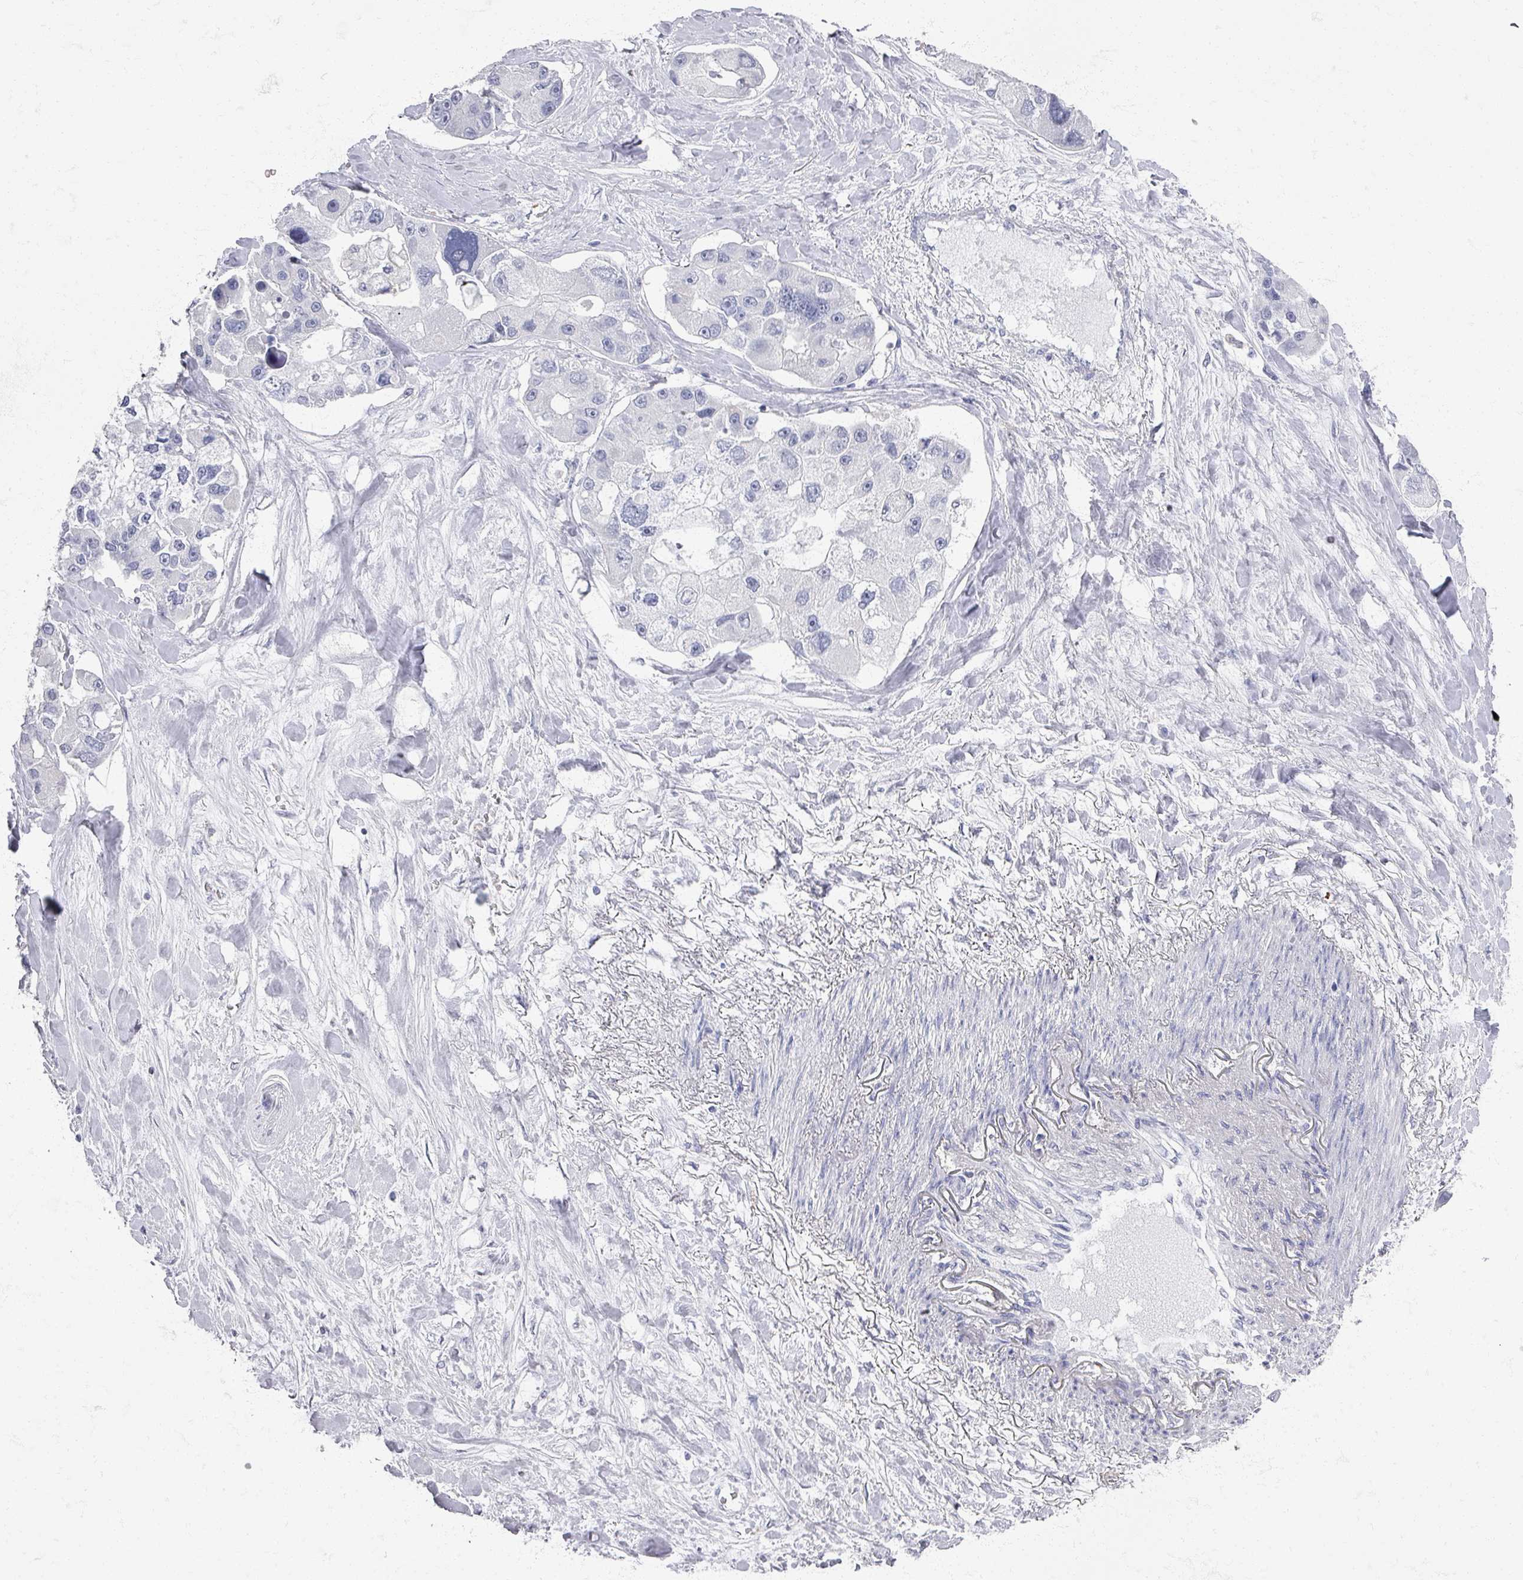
{"staining": {"intensity": "negative", "quantity": "none", "location": "none"}, "tissue": "lung cancer", "cell_type": "Tumor cells", "image_type": "cancer", "snomed": [{"axis": "morphology", "description": "Adenocarcinoma, NOS"}, {"axis": "topography", "description": "Lung"}], "caption": "Protein analysis of lung cancer reveals no significant expression in tumor cells.", "gene": "OMG", "patient": {"sex": "female", "age": 54}}